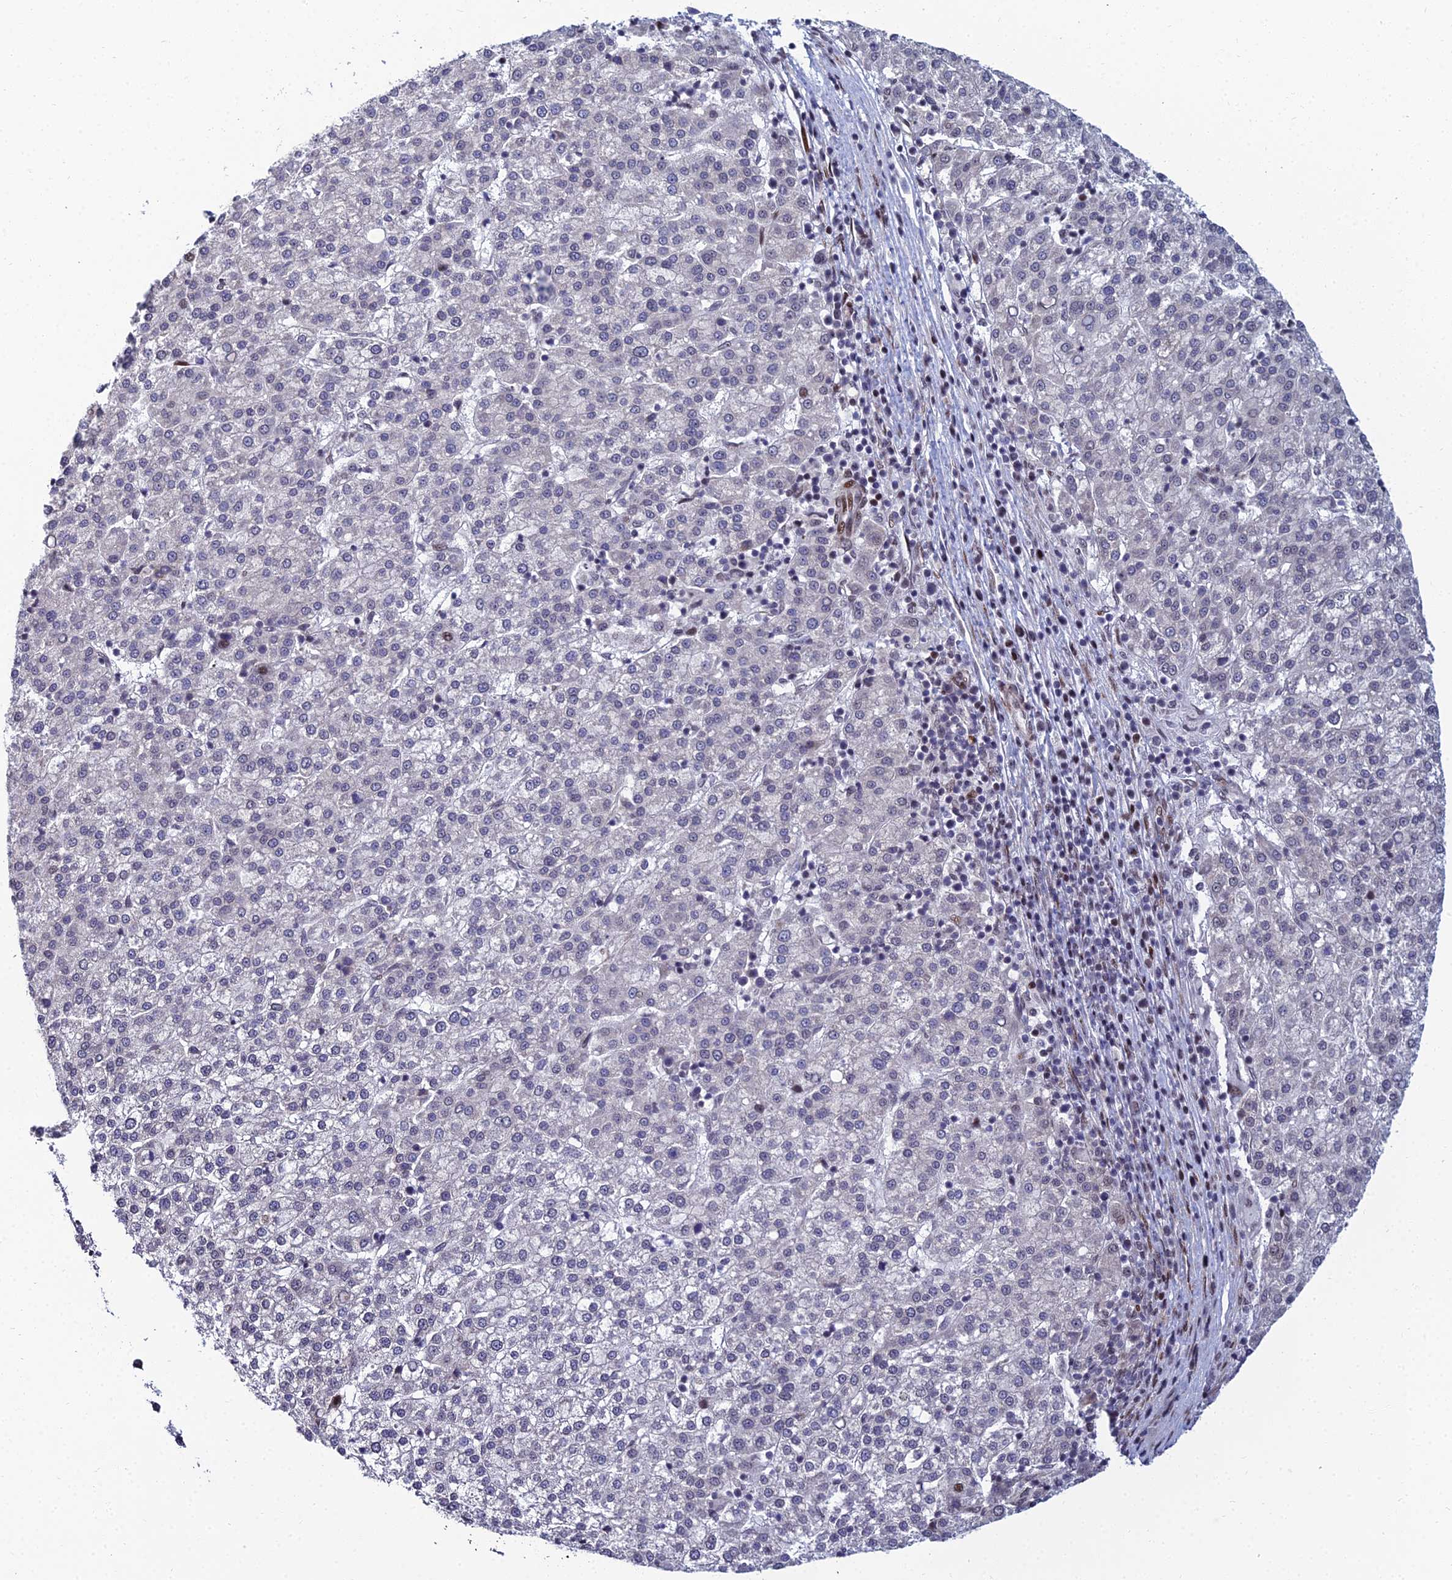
{"staining": {"intensity": "weak", "quantity": "<25%", "location": "cytoplasmic/membranous,nuclear"}, "tissue": "liver cancer", "cell_type": "Tumor cells", "image_type": "cancer", "snomed": [{"axis": "morphology", "description": "Carcinoma, Hepatocellular, NOS"}, {"axis": "topography", "description": "Liver"}], "caption": "IHC of human liver cancer (hepatocellular carcinoma) exhibits no expression in tumor cells. Nuclei are stained in blue.", "gene": "ZNF668", "patient": {"sex": "female", "age": 58}}